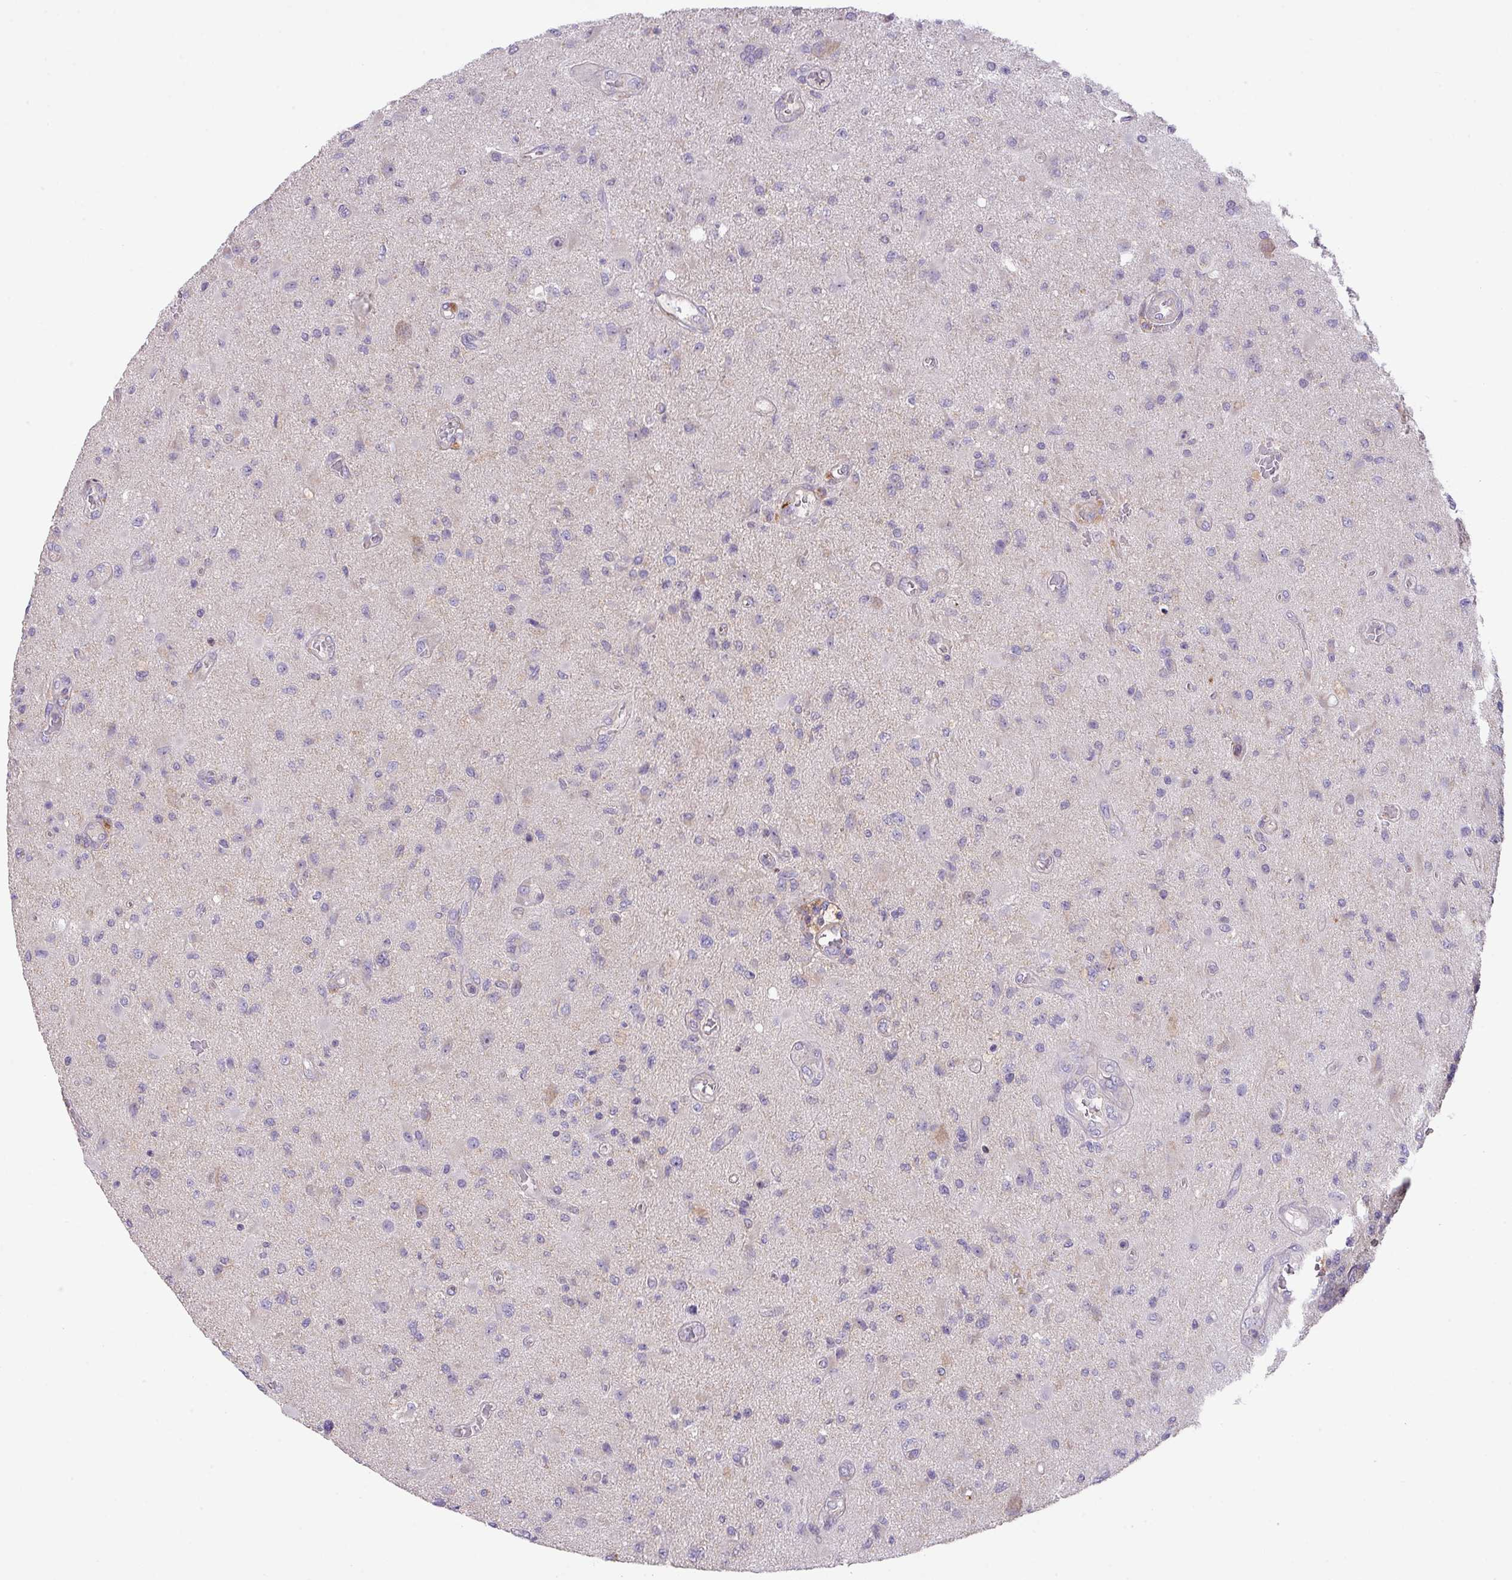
{"staining": {"intensity": "negative", "quantity": "none", "location": "none"}, "tissue": "glioma", "cell_type": "Tumor cells", "image_type": "cancer", "snomed": [{"axis": "morphology", "description": "Glioma, malignant, High grade"}, {"axis": "topography", "description": "Brain"}], "caption": "Tumor cells show no significant expression in glioma.", "gene": "ZNF394", "patient": {"sex": "male", "age": 67}}